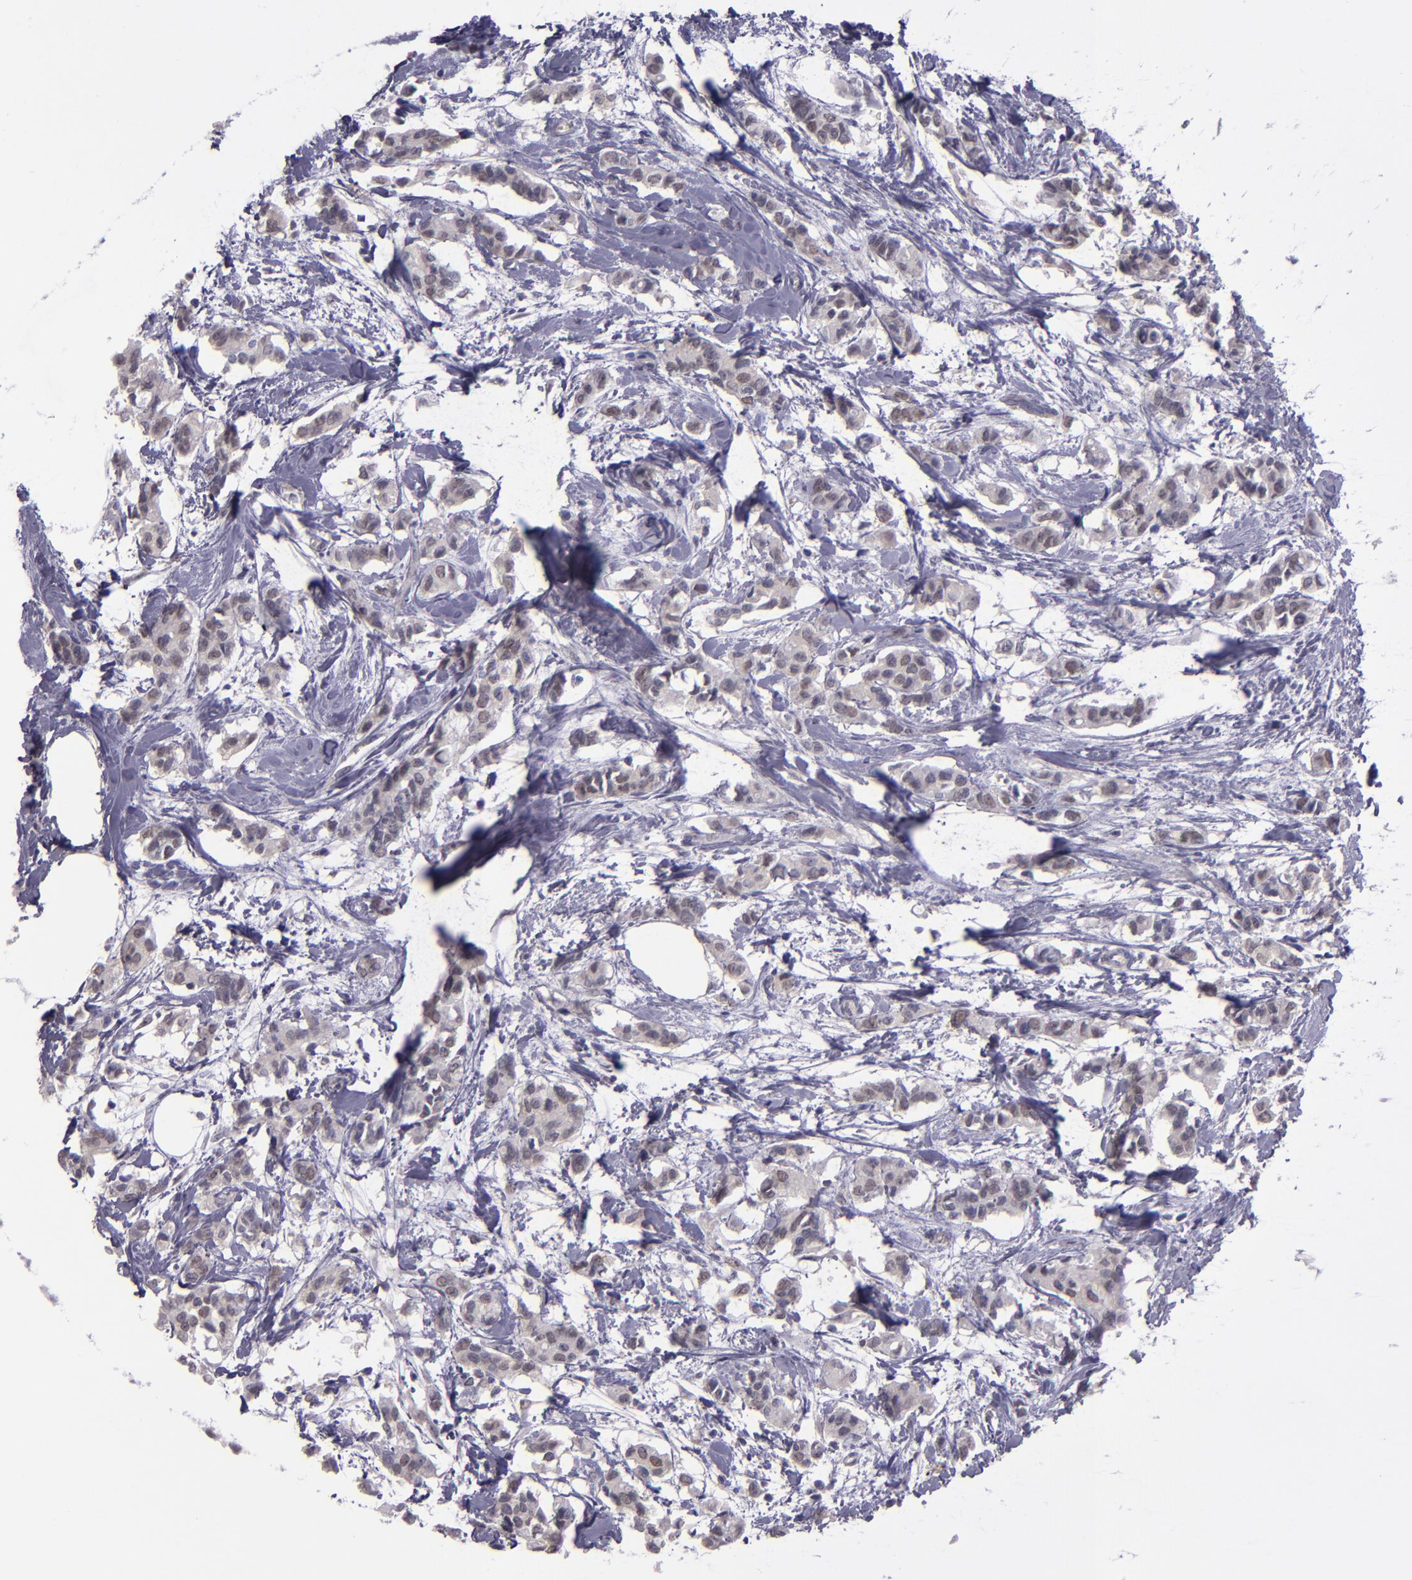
{"staining": {"intensity": "negative", "quantity": "none", "location": "none"}, "tissue": "breast cancer", "cell_type": "Tumor cells", "image_type": "cancer", "snomed": [{"axis": "morphology", "description": "Duct carcinoma"}, {"axis": "topography", "description": "Breast"}], "caption": "IHC photomicrograph of breast intraductal carcinoma stained for a protein (brown), which displays no positivity in tumor cells. (Brightfield microscopy of DAB immunohistochemistry (IHC) at high magnification).", "gene": "CEBPE", "patient": {"sex": "female", "age": 84}}